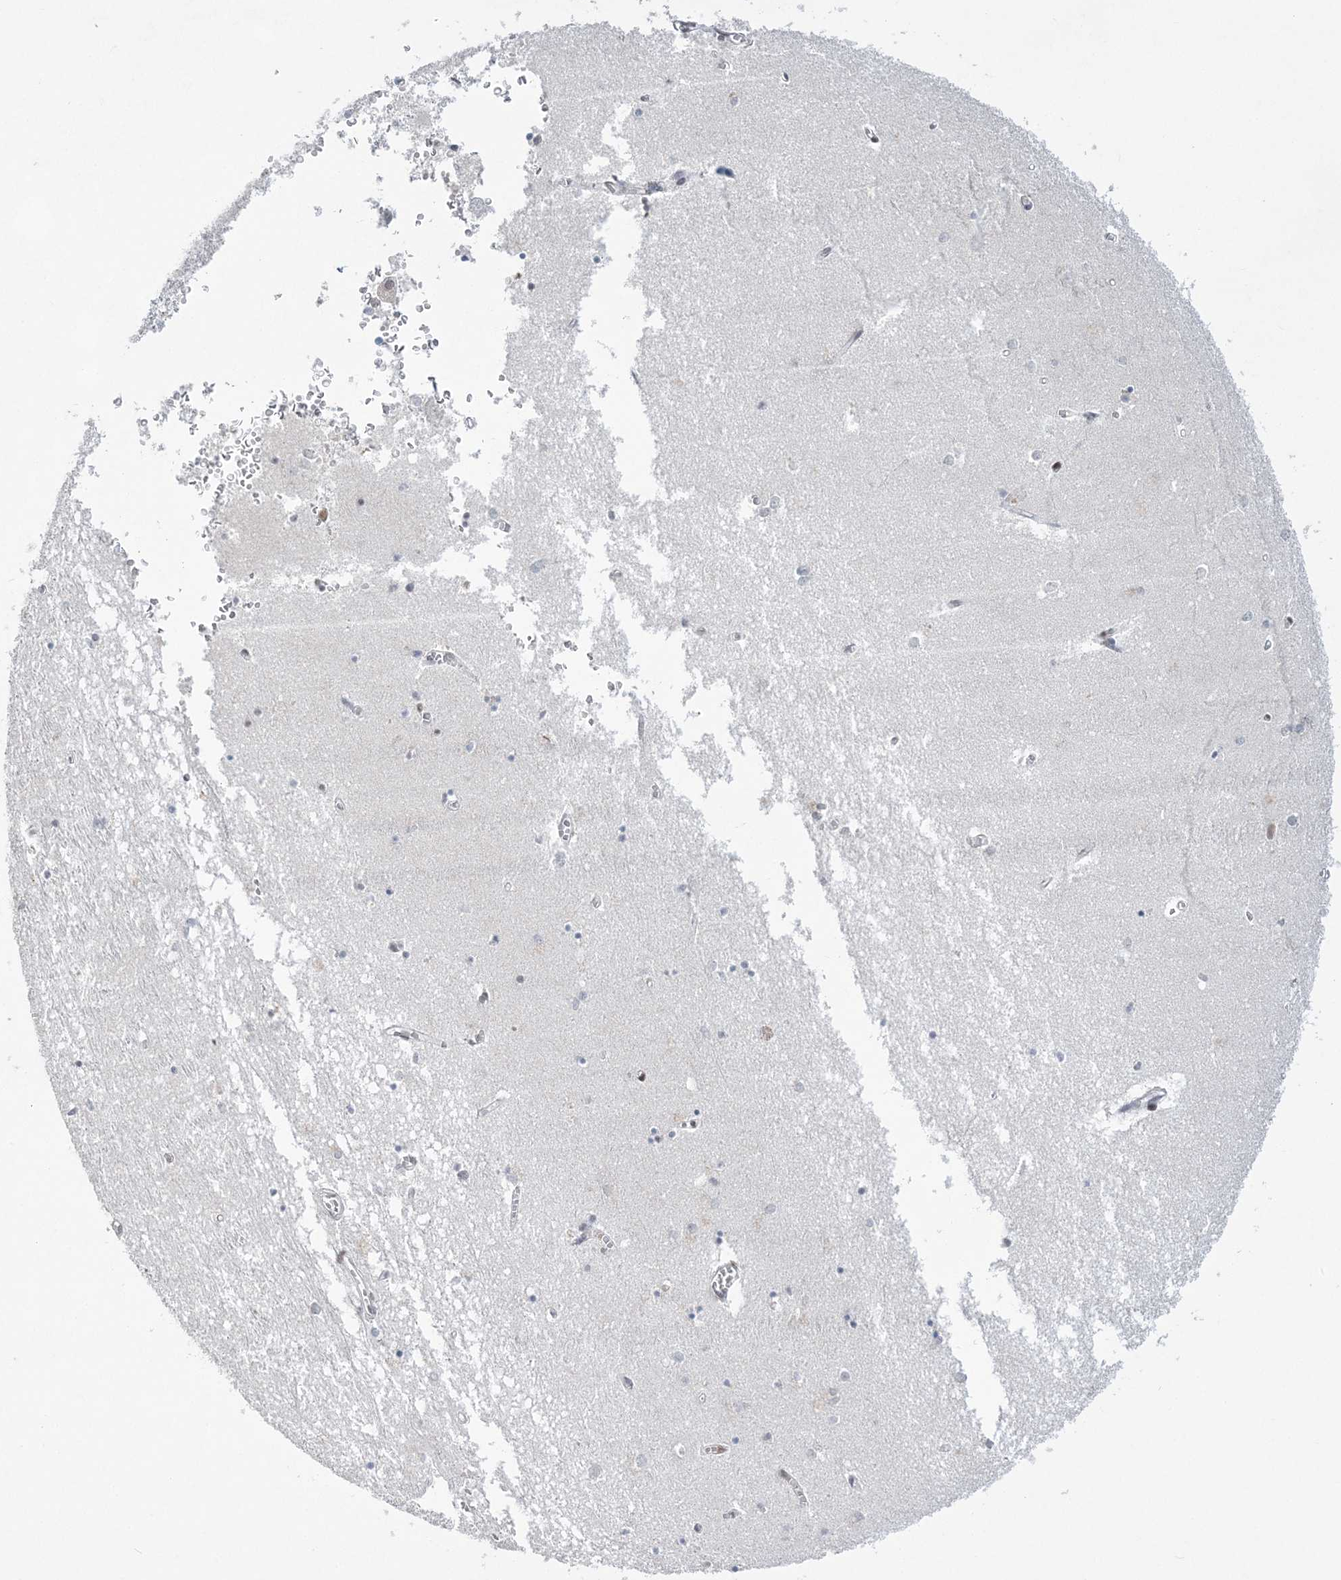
{"staining": {"intensity": "moderate", "quantity": "25%-75%", "location": "nuclear"}, "tissue": "hippocampus", "cell_type": "Glial cells", "image_type": "normal", "snomed": [{"axis": "morphology", "description": "Normal tissue, NOS"}, {"axis": "topography", "description": "Hippocampus"}], "caption": "Normal hippocampus reveals moderate nuclear expression in approximately 25%-75% of glial cells.", "gene": "ZBTB7A", "patient": {"sex": "male", "age": 70}}